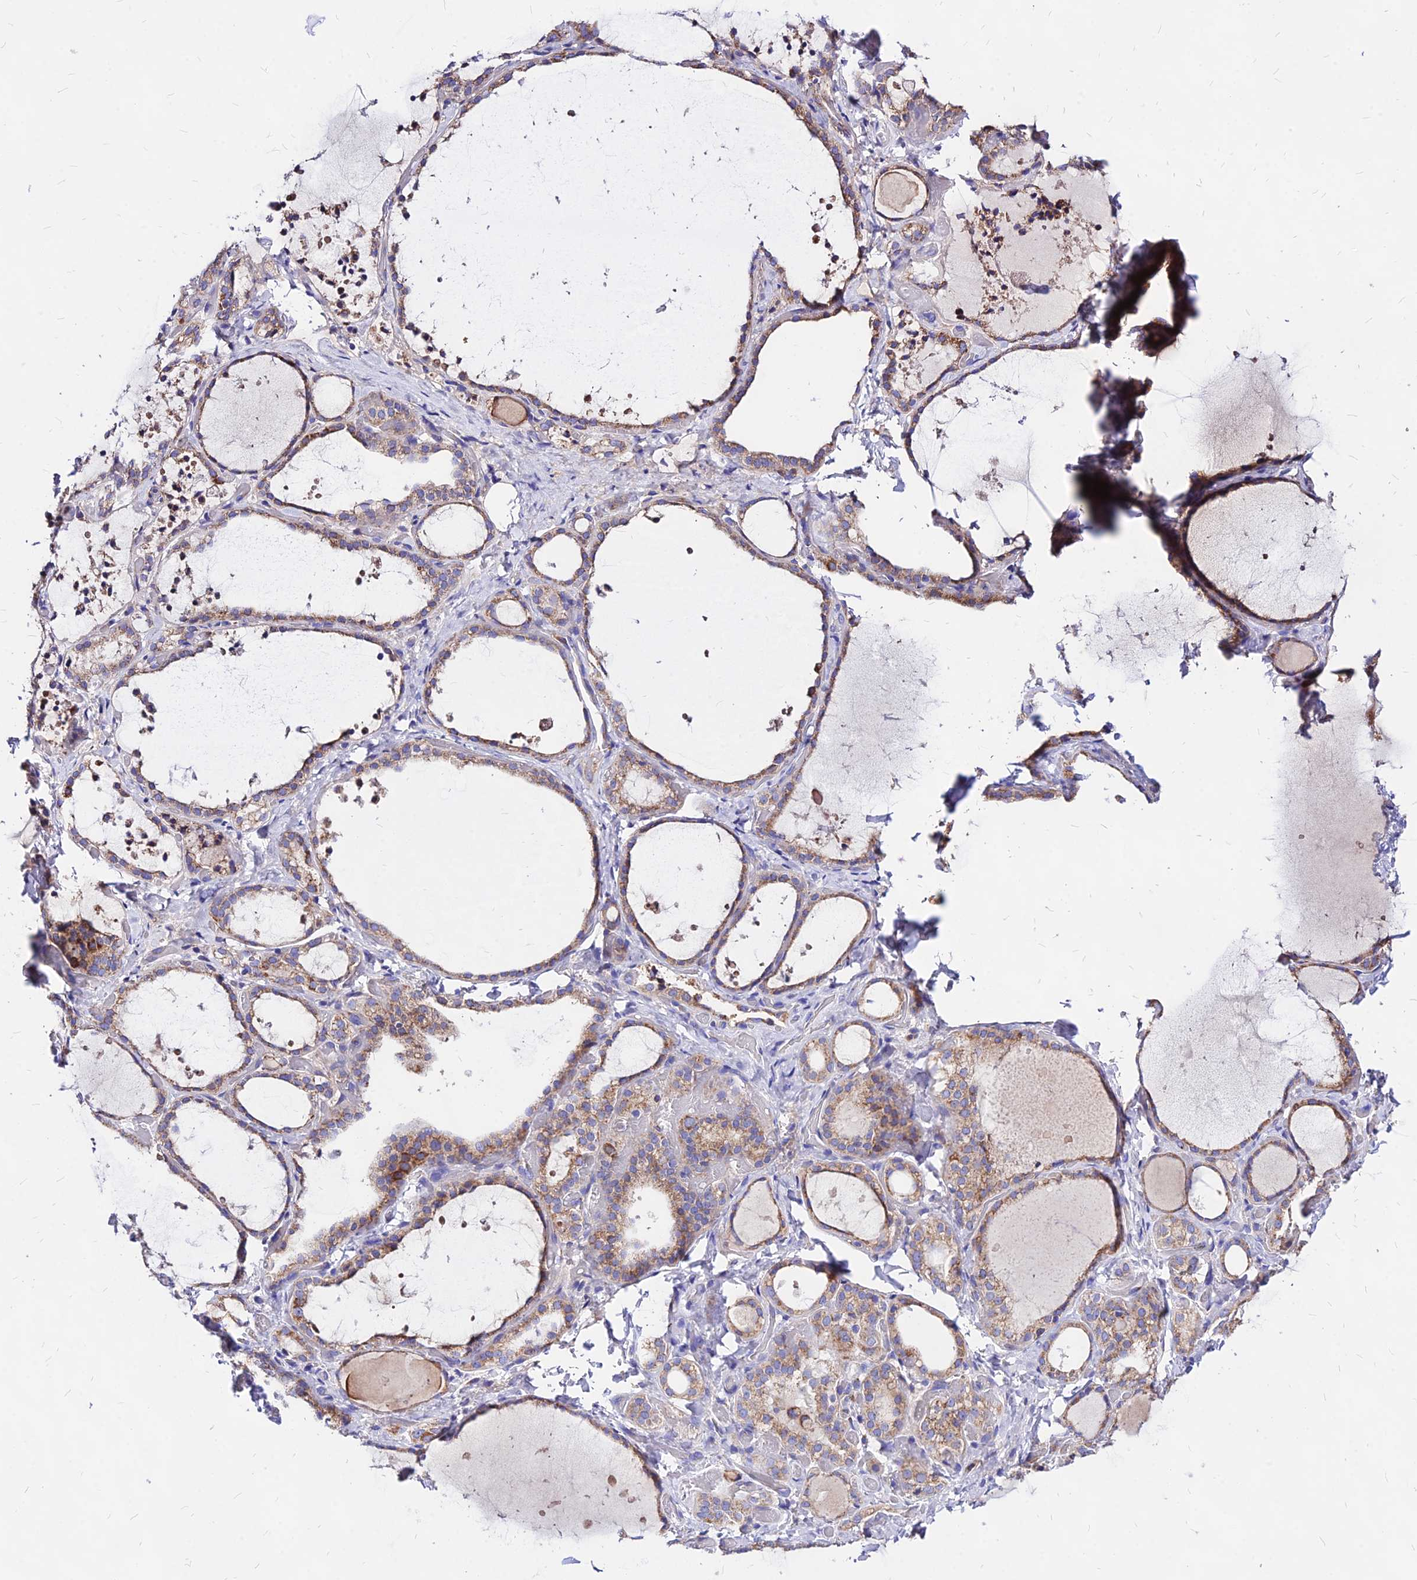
{"staining": {"intensity": "moderate", "quantity": ">75%", "location": "cytoplasmic/membranous"}, "tissue": "thyroid gland", "cell_type": "Glandular cells", "image_type": "normal", "snomed": [{"axis": "morphology", "description": "Normal tissue, NOS"}, {"axis": "topography", "description": "Thyroid gland"}], "caption": "Moderate cytoplasmic/membranous protein expression is present in approximately >75% of glandular cells in thyroid gland. The staining was performed using DAB (3,3'-diaminobenzidine) to visualize the protein expression in brown, while the nuclei were stained in blue with hematoxylin (Magnification: 20x).", "gene": "MRPL3", "patient": {"sex": "female", "age": 44}}